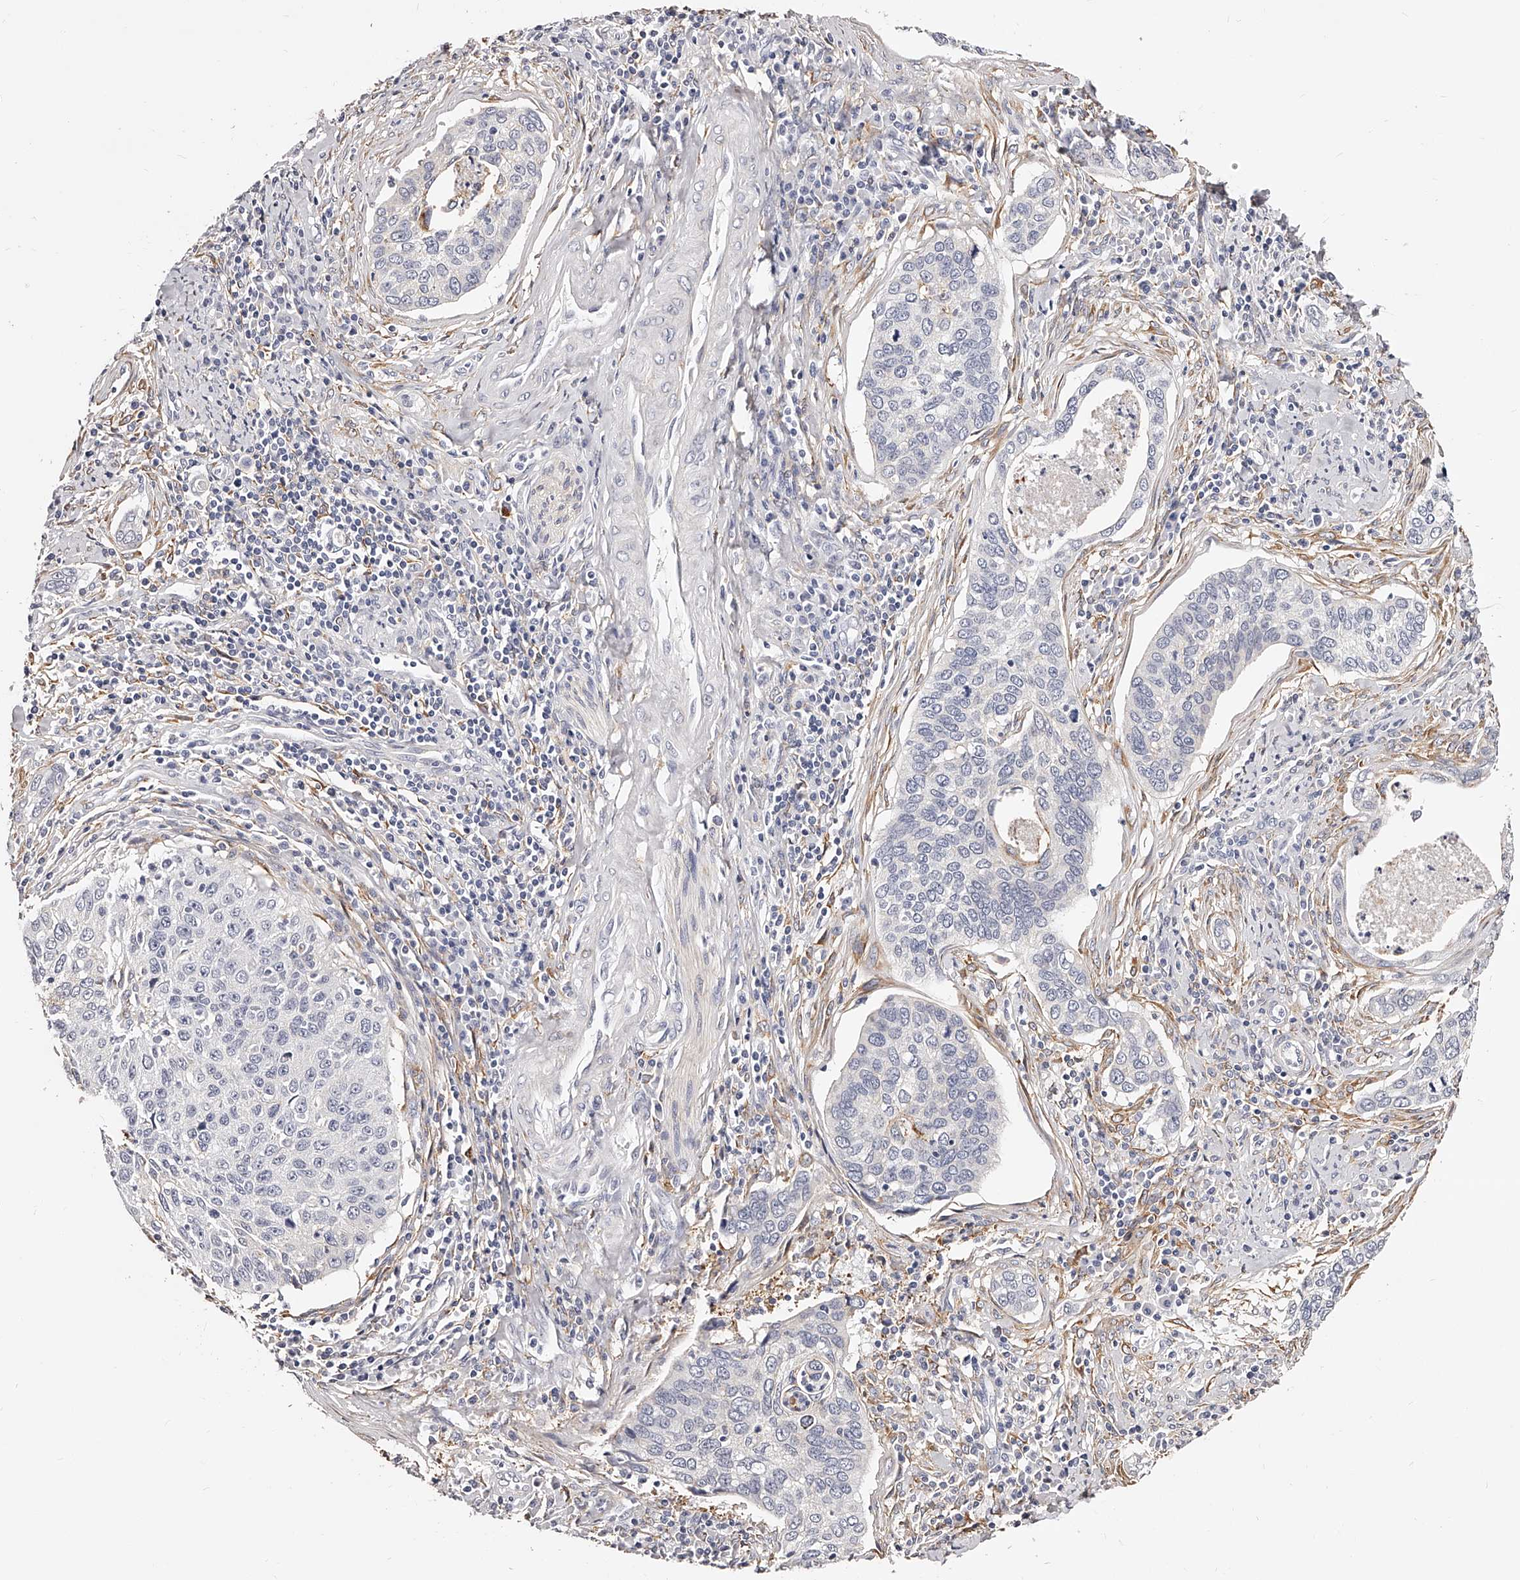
{"staining": {"intensity": "negative", "quantity": "none", "location": "none"}, "tissue": "cervical cancer", "cell_type": "Tumor cells", "image_type": "cancer", "snomed": [{"axis": "morphology", "description": "Squamous cell carcinoma, NOS"}, {"axis": "topography", "description": "Cervix"}], "caption": "This is an immunohistochemistry (IHC) photomicrograph of human cervical squamous cell carcinoma. There is no positivity in tumor cells.", "gene": "CD82", "patient": {"sex": "female", "age": 53}}